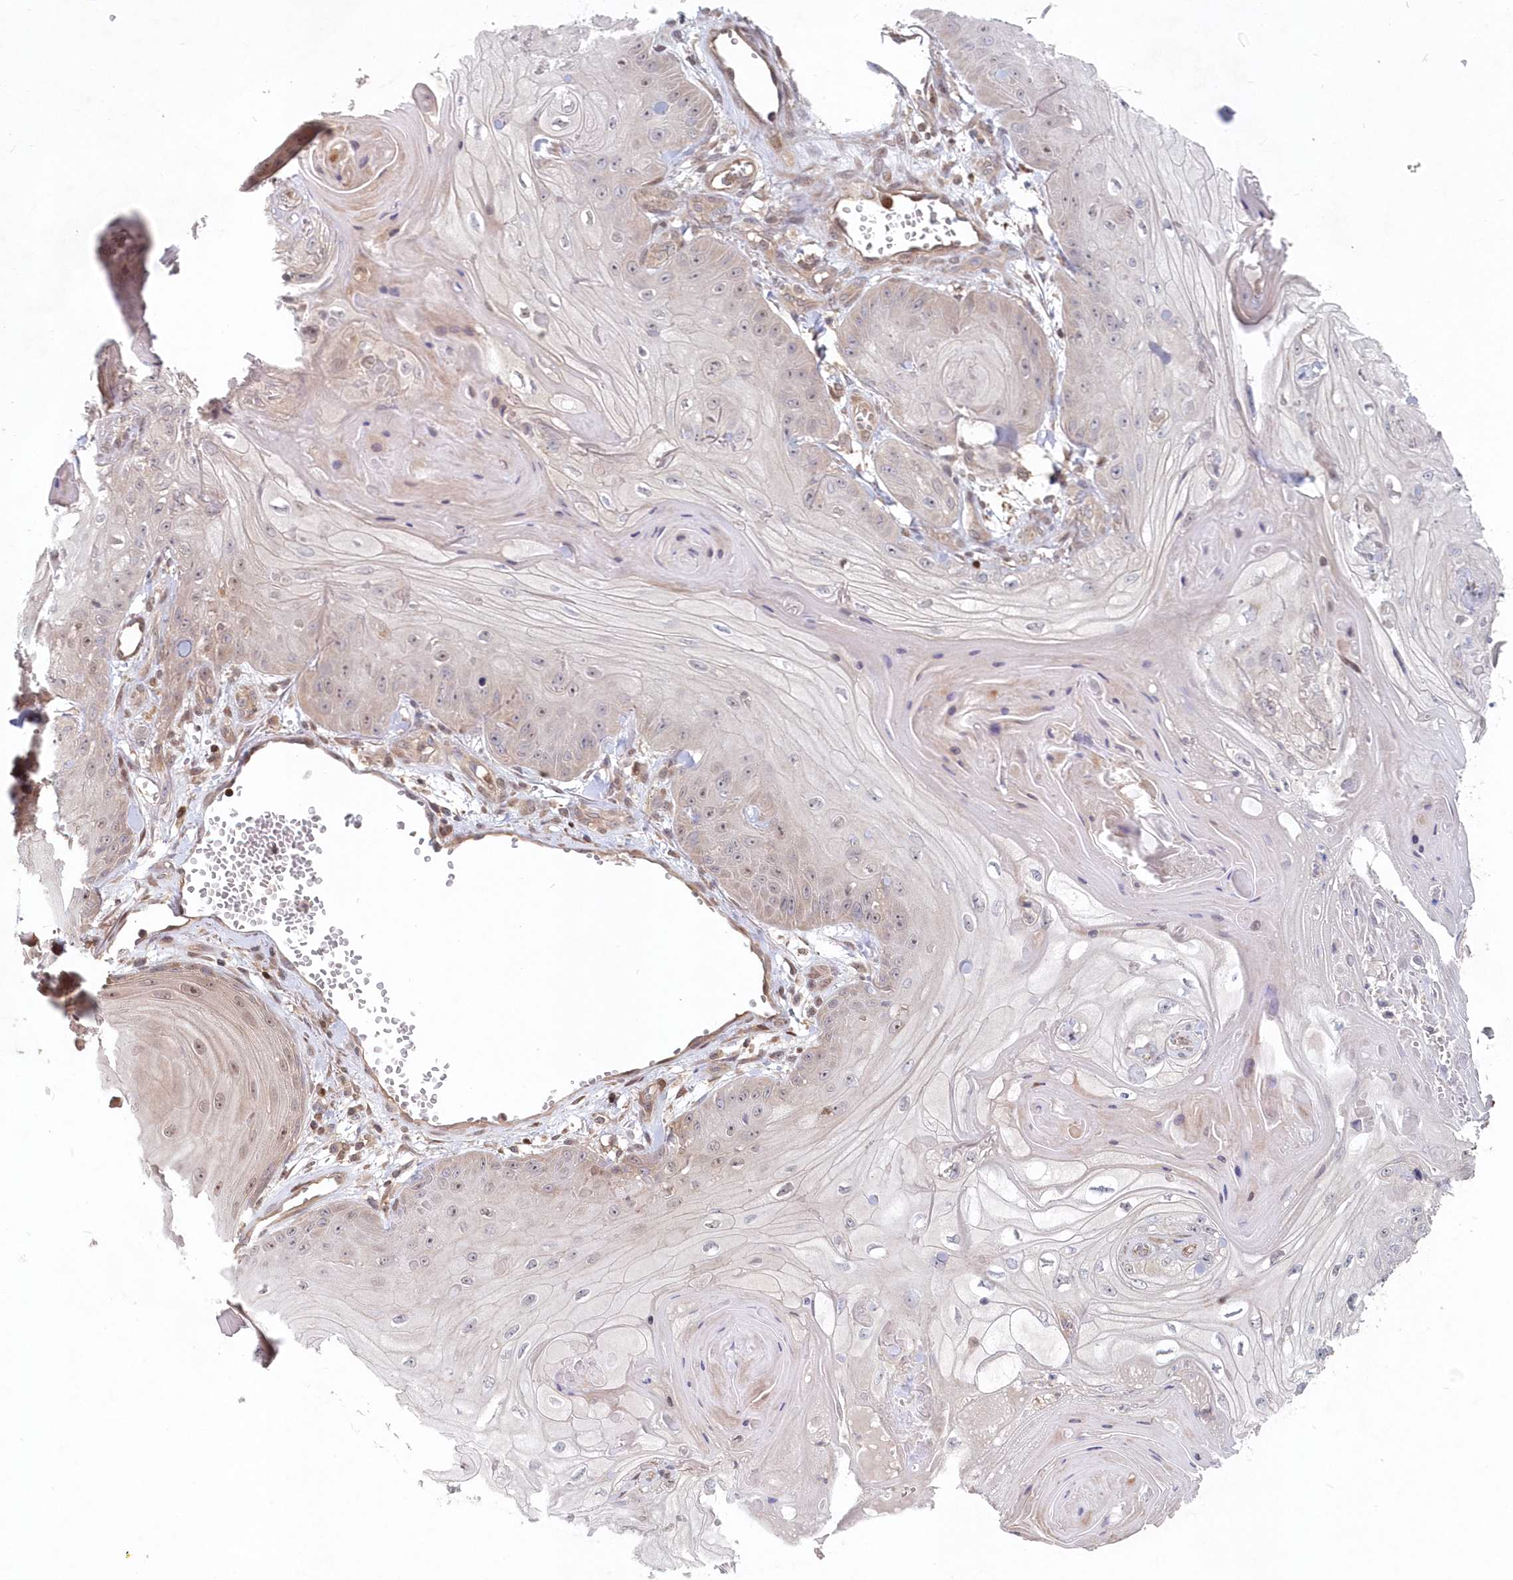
{"staining": {"intensity": "weak", "quantity": "<25%", "location": "nuclear"}, "tissue": "skin cancer", "cell_type": "Tumor cells", "image_type": "cancer", "snomed": [{"axis": "morphology", "description": "Squamous cell carcinoma, NOS"}, {"axis": "topography", "description": "Skin"}], "caption": "Squamous cell carcinoma (skin) was stained to show a protein in brown. There is no significant expression in tumor cells.", "gene": "ABHD14B", "patient": {"sex": "male", "age": 74}}